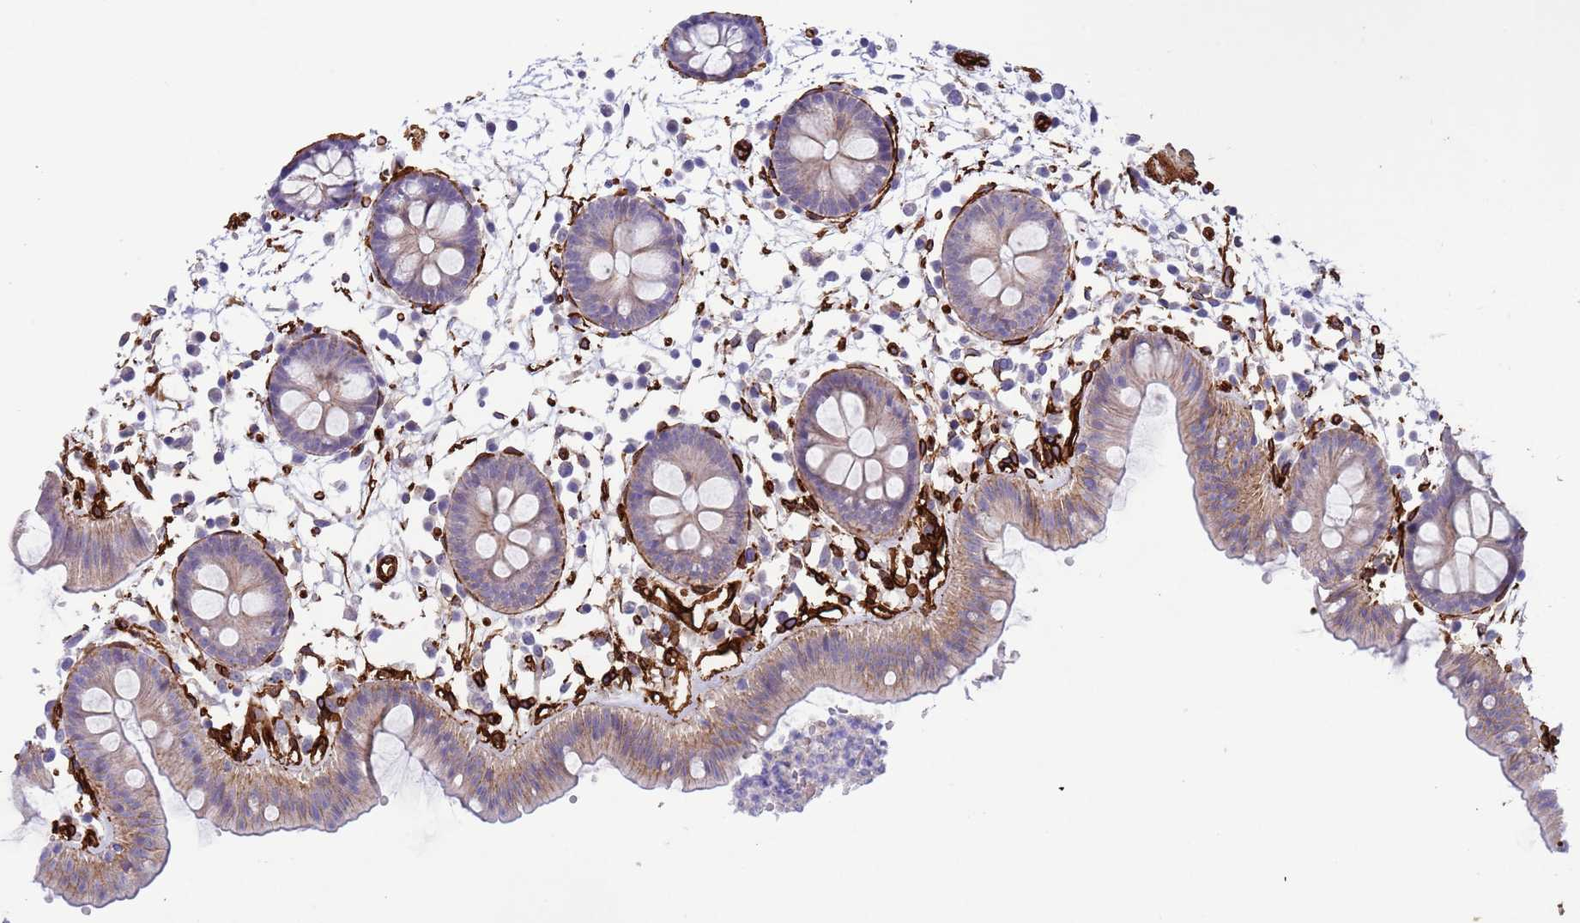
{"staining": {"intensity": "moderate", "quantity": "<25%", "location": "cytoplasmic/membranous"}, "tissue": "colon", "cell_type": "Glandular cells", "image_type": "normal", "snomed": [{"axis": "morphology", "description": "Normal tissue, NOS"}, {"axis": "topography", "description": "Colon"}], "caption": "Immunohistochemical staining of normal human colon demonstrates low levels of moderate cytoplasmic/membranous positivity in about <25% of glandular cells. The protein of interest is shown in brown color, while the nuclei are stained blue.", "gene": "CAV2", "patient": {"sex": "male", "age": 56}}